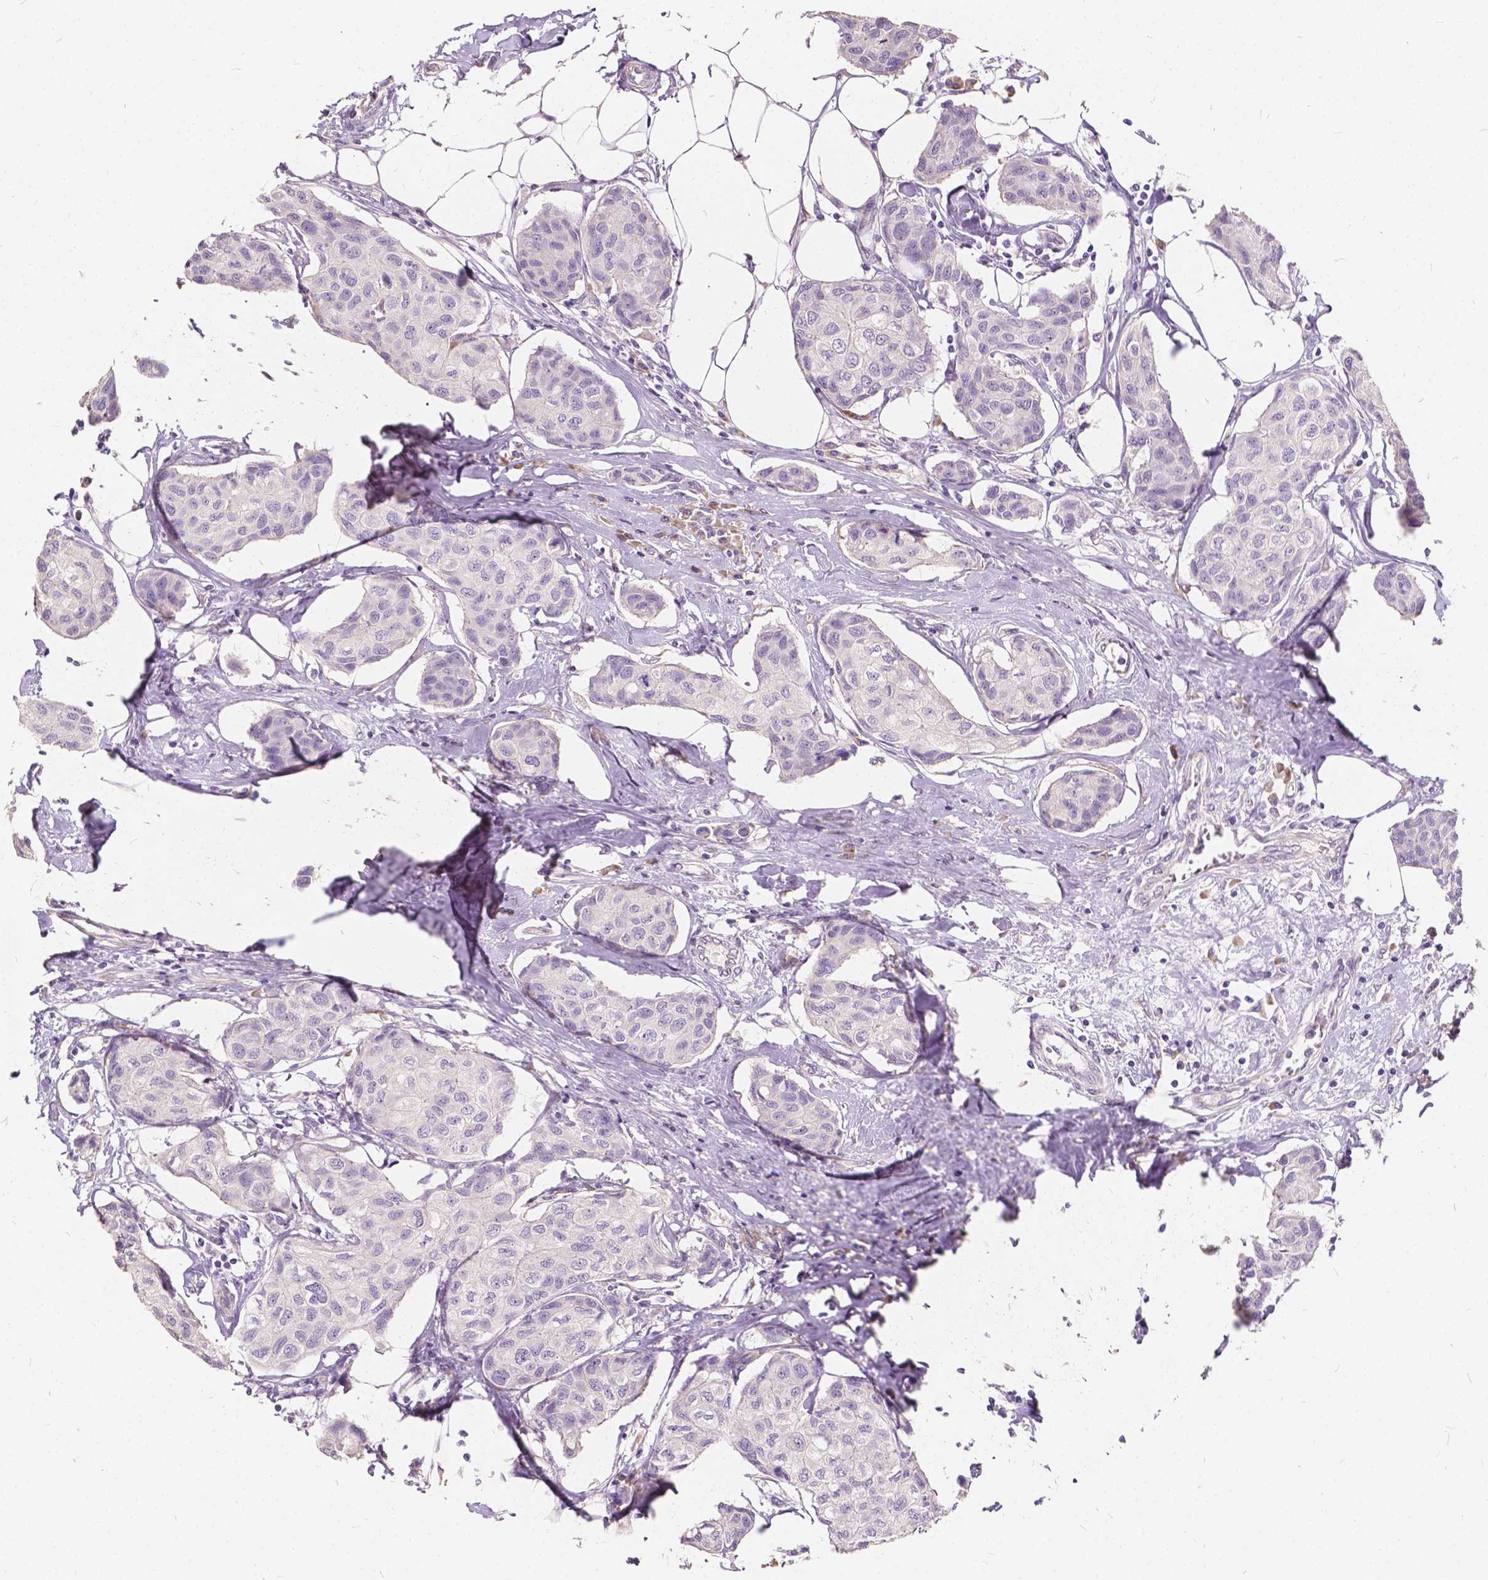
{"staining": {"intensity": "negative", "quantity": "none", "location": "none"}, "tissue": "breast cancer", "cell_type": "Tumor cells", "image_type": "cancer", "snomed": [{"axis": "morphology", "description": "Duct carcinoma"}, {"axis": "topography", "description": "Breast"}], "caption": "This is an immunohistochemistry (IHC) image of human breast cancer. There is no positivity in tumor cells.", "gene": "SLC7A8", "patient": {"sex": "female", "age": 80}}